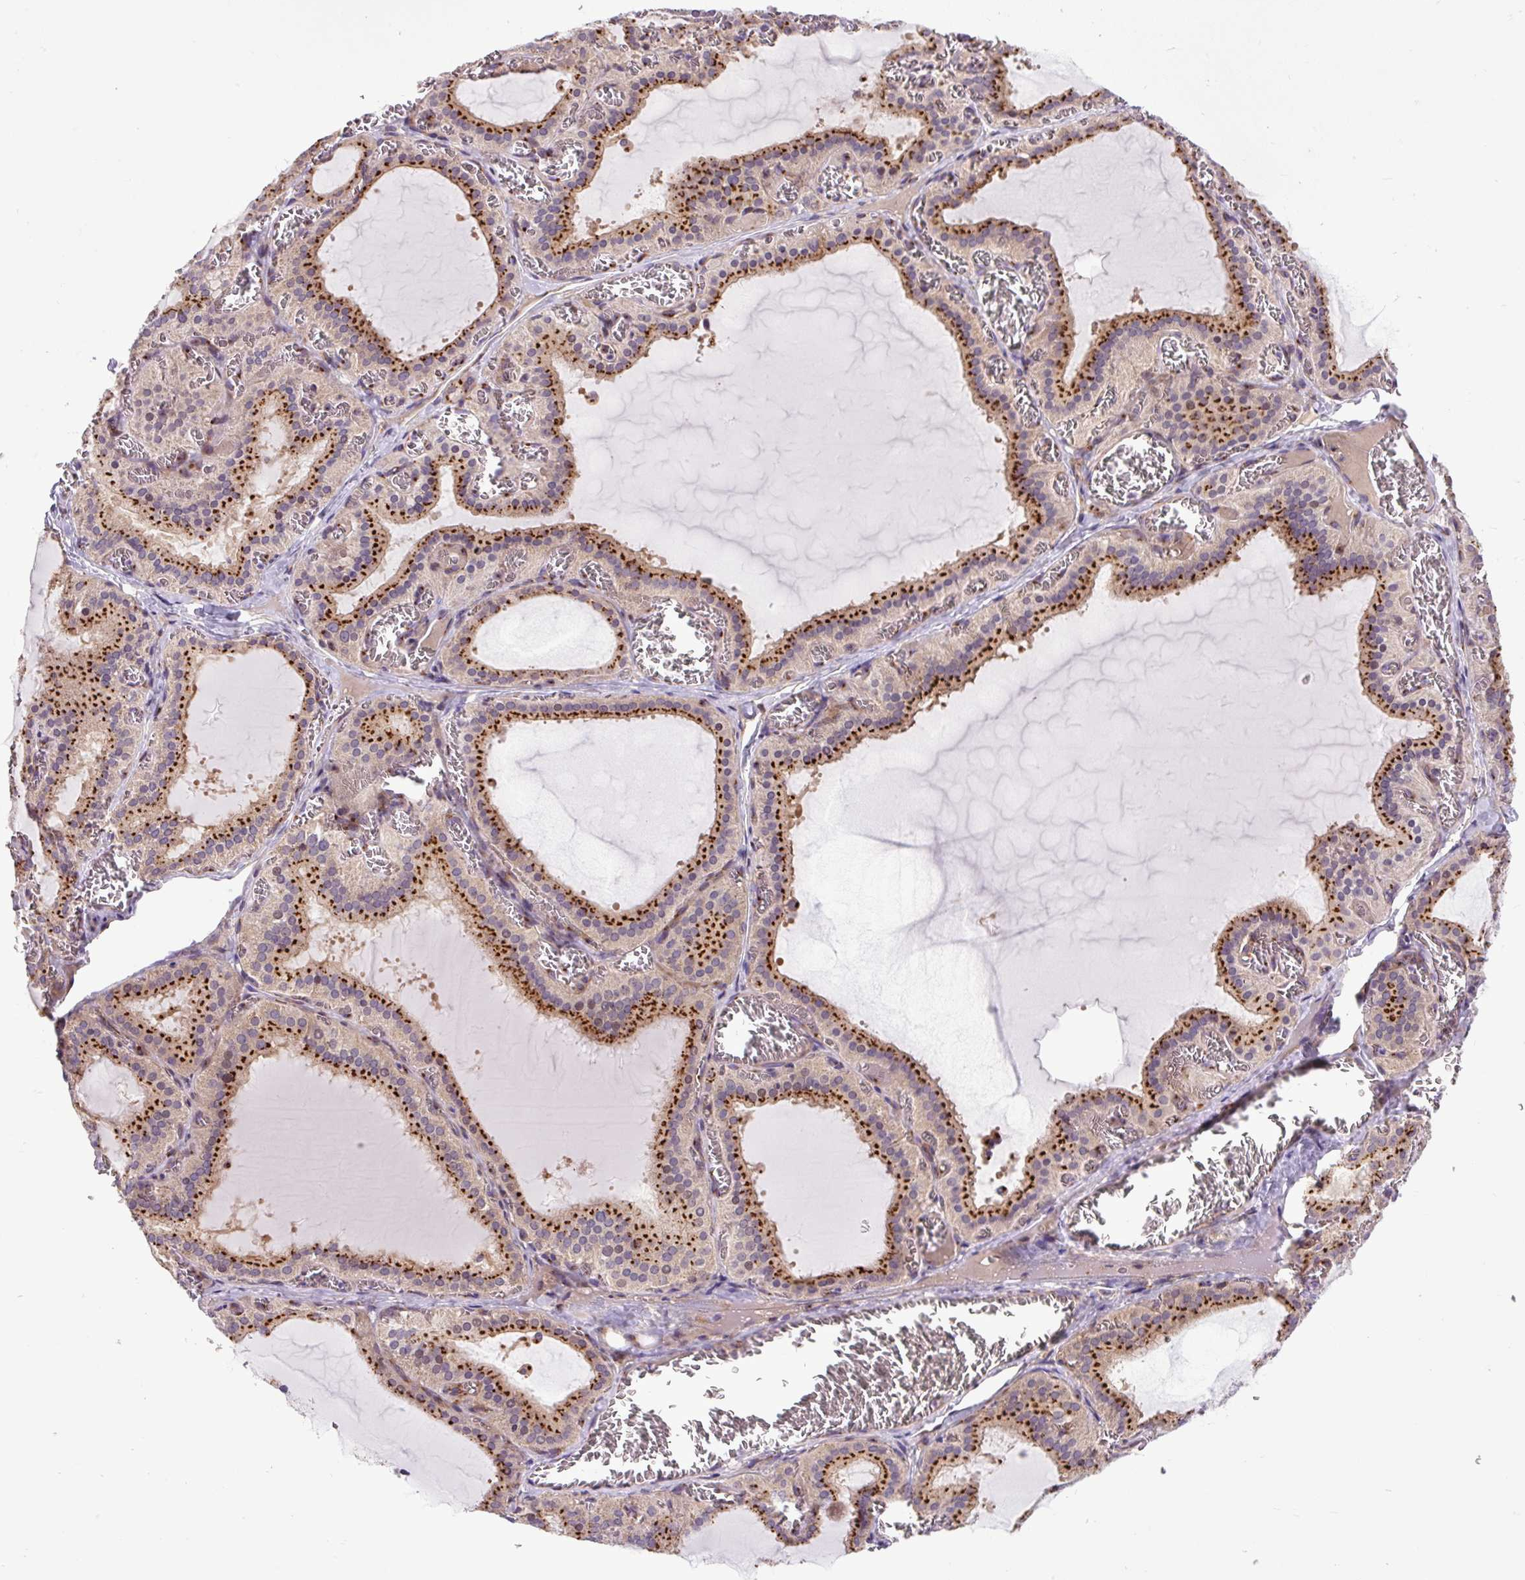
{"staining": {"intensity": "strong", "quantity": ">75%", "location": "cytoplasmic/membranous"}, "tissue": "thyroid gland", "cell_type": "Glandular cells", "image_type": "normal", "snomed": [{"axis": "morphology", "description": "Normal tissue, NOS"}, {"axis": "topography", "description": "Thyroid gland"}], "caption": "A brown stain shows strong cytoplasmic/membranous staining of a protein in glandular cells of benign human thyroid gland. The staining is performed using DAB (3,3'-diaminobenzidine) brown chromogen to label protein expression. The nuclei are counter-stained blue using hematoxylin.", "gene": "MSMP", "patient": {"sex": "female", "age": 30}}